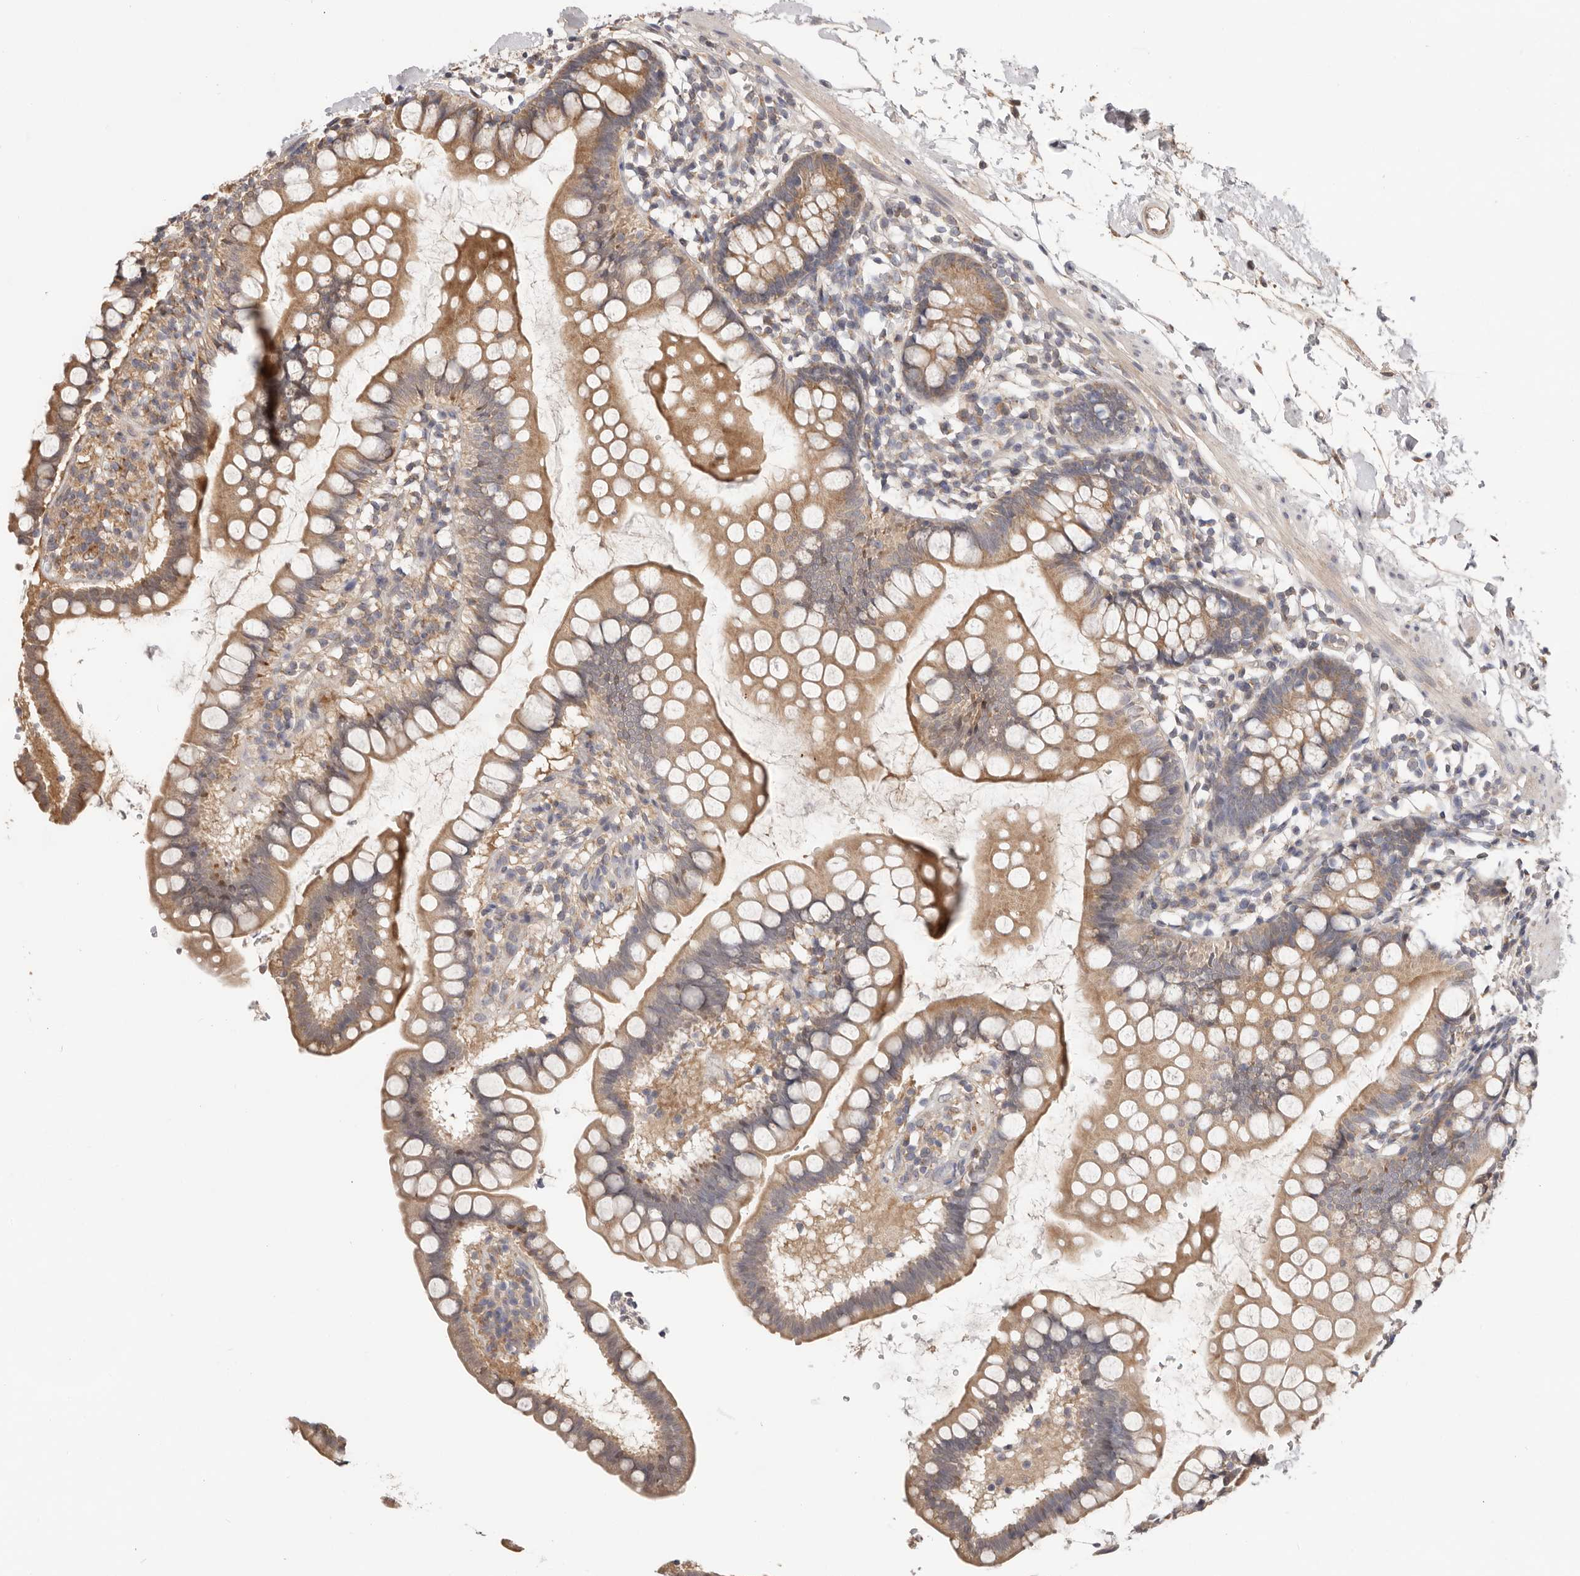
{"staining": {"intensity": "moderate", "quantity": ">75%", "location": "cytoplasmic/membranous"}, "tissue": "small intestine", "cell_type": "Glandular cells", "image_type": "normal", "snomed": [{"axis": "morphology", "description": "Normal tissue, NOS"}, {"axis": "topography", "description": "Small intestine"}], "caption": "A brown stain labels moderate cytoplasmic/membranous expression of a protein in glandular cells of benign small intestine.", "gene": "LRP6", "patient": {"sex": "female", "age": 84}}